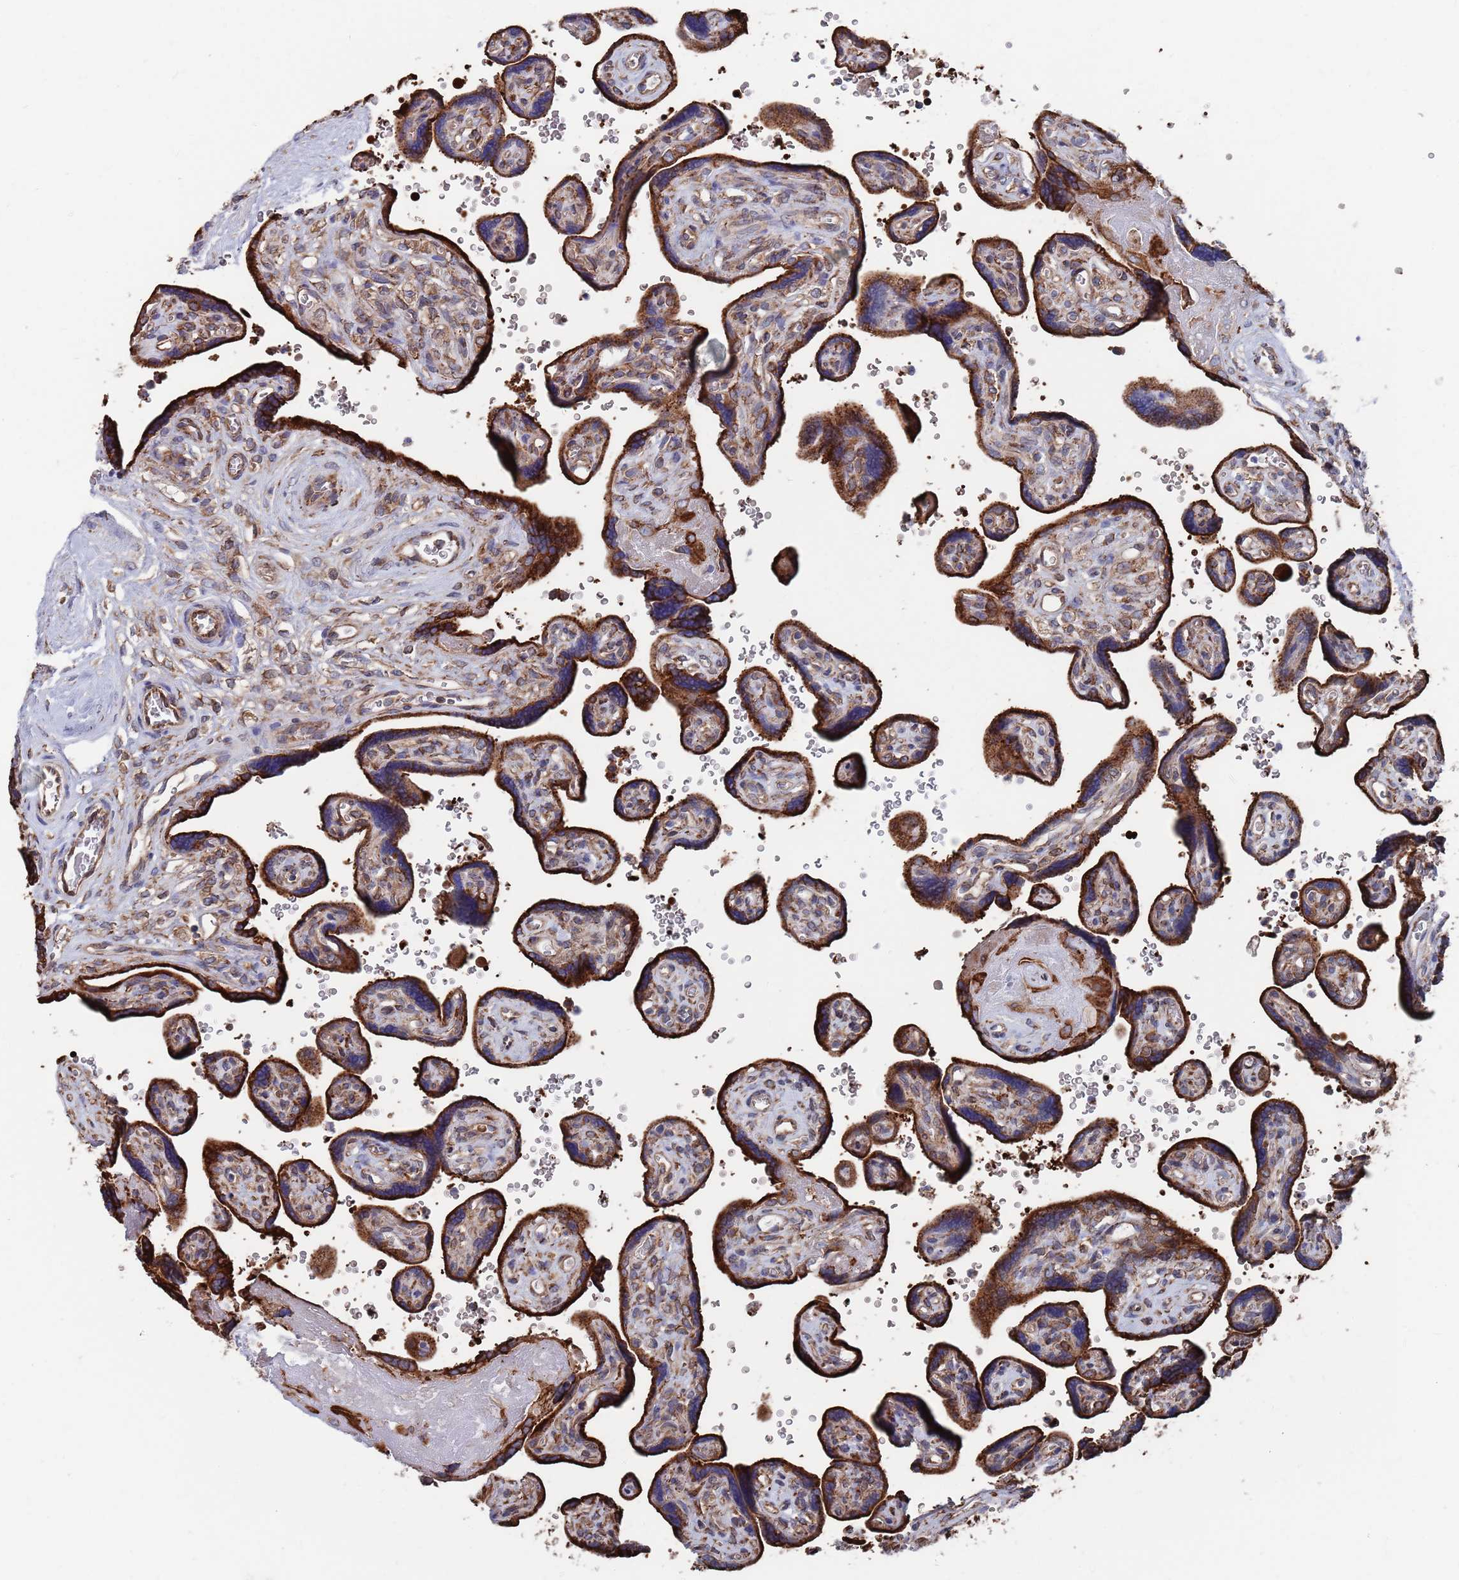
{"staining": {"intensity": "strong", "quantity": ">75%", "location": "cytoplasmic/membranous"}, "tissue": "placenta", "cell_type": "Trophoblastic cells", "image_type": "normal", "snomed": [{"axis": "morphology", "description": "Normal tissue, NOS"}, {"axis": "topography", "description": "Placenta"}], "caption": "The photomicrograph demonstrates immunohistochemical staining of normal placenta. There is strong cytoplasmic/membranous positivity is appreciated in about >75% of trophoblastic cells.", "gene": "GID8", "patient": {"sex": "female", "age": 39}}